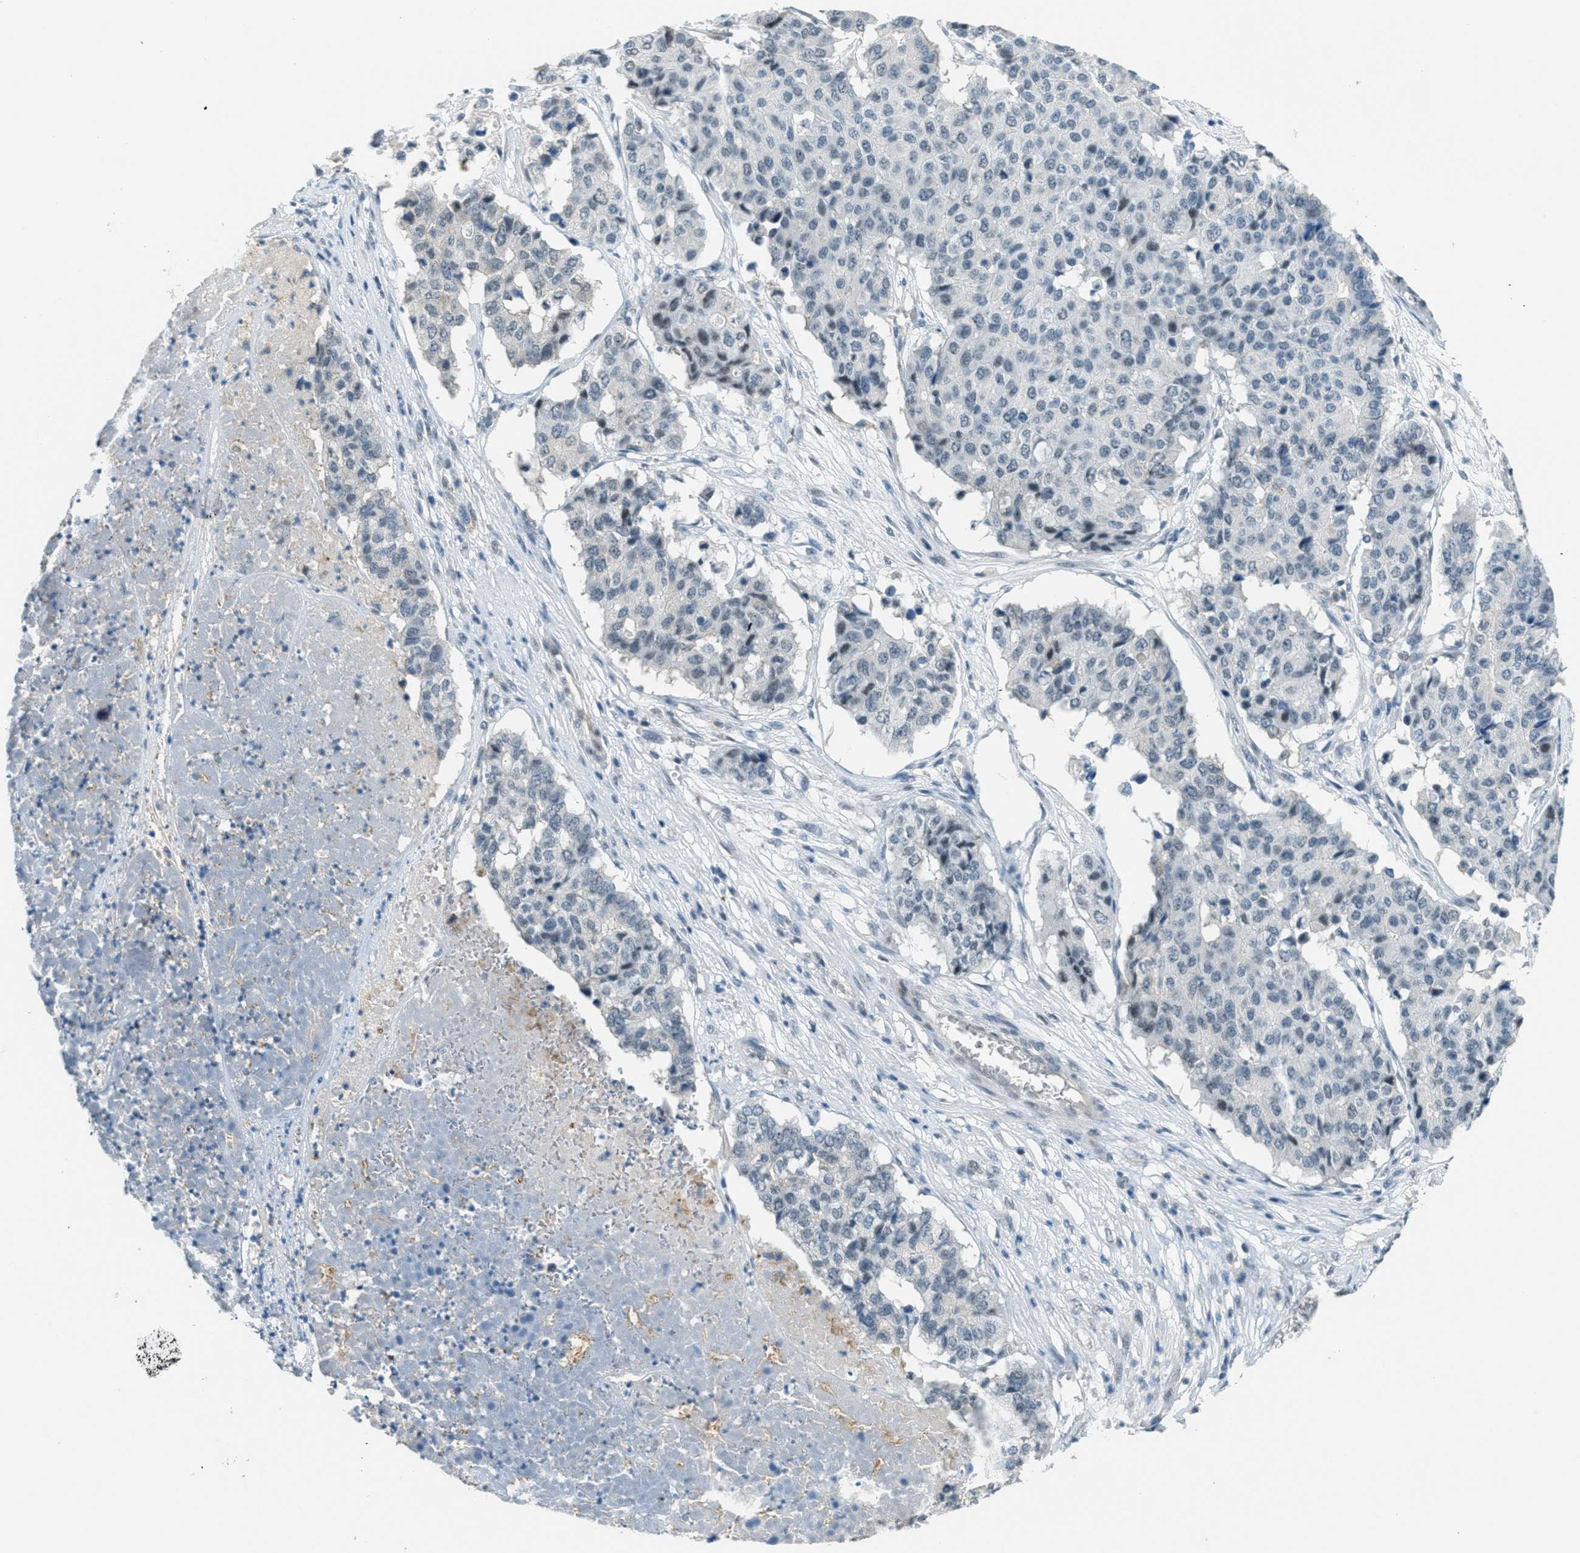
{"staining": {"intensity": "negative", "quantity": "none", "location": "none"}, "tissue": "pancreatic cancer", "cell_type": "Tumor cells", "image_type": "cancer", "snomed": [{"axis": "morphology", "description": "Adenocarcinoma, NOS"}, {"axis": "topography", "description": "Pancreas"}], "caption": "Tumor cells show no significant expression in pancreatic cancer. (DAB IHC with hematoxylin counter stain).", "gene": "FYN", "patient": {"sex": "male", "age": 50}}